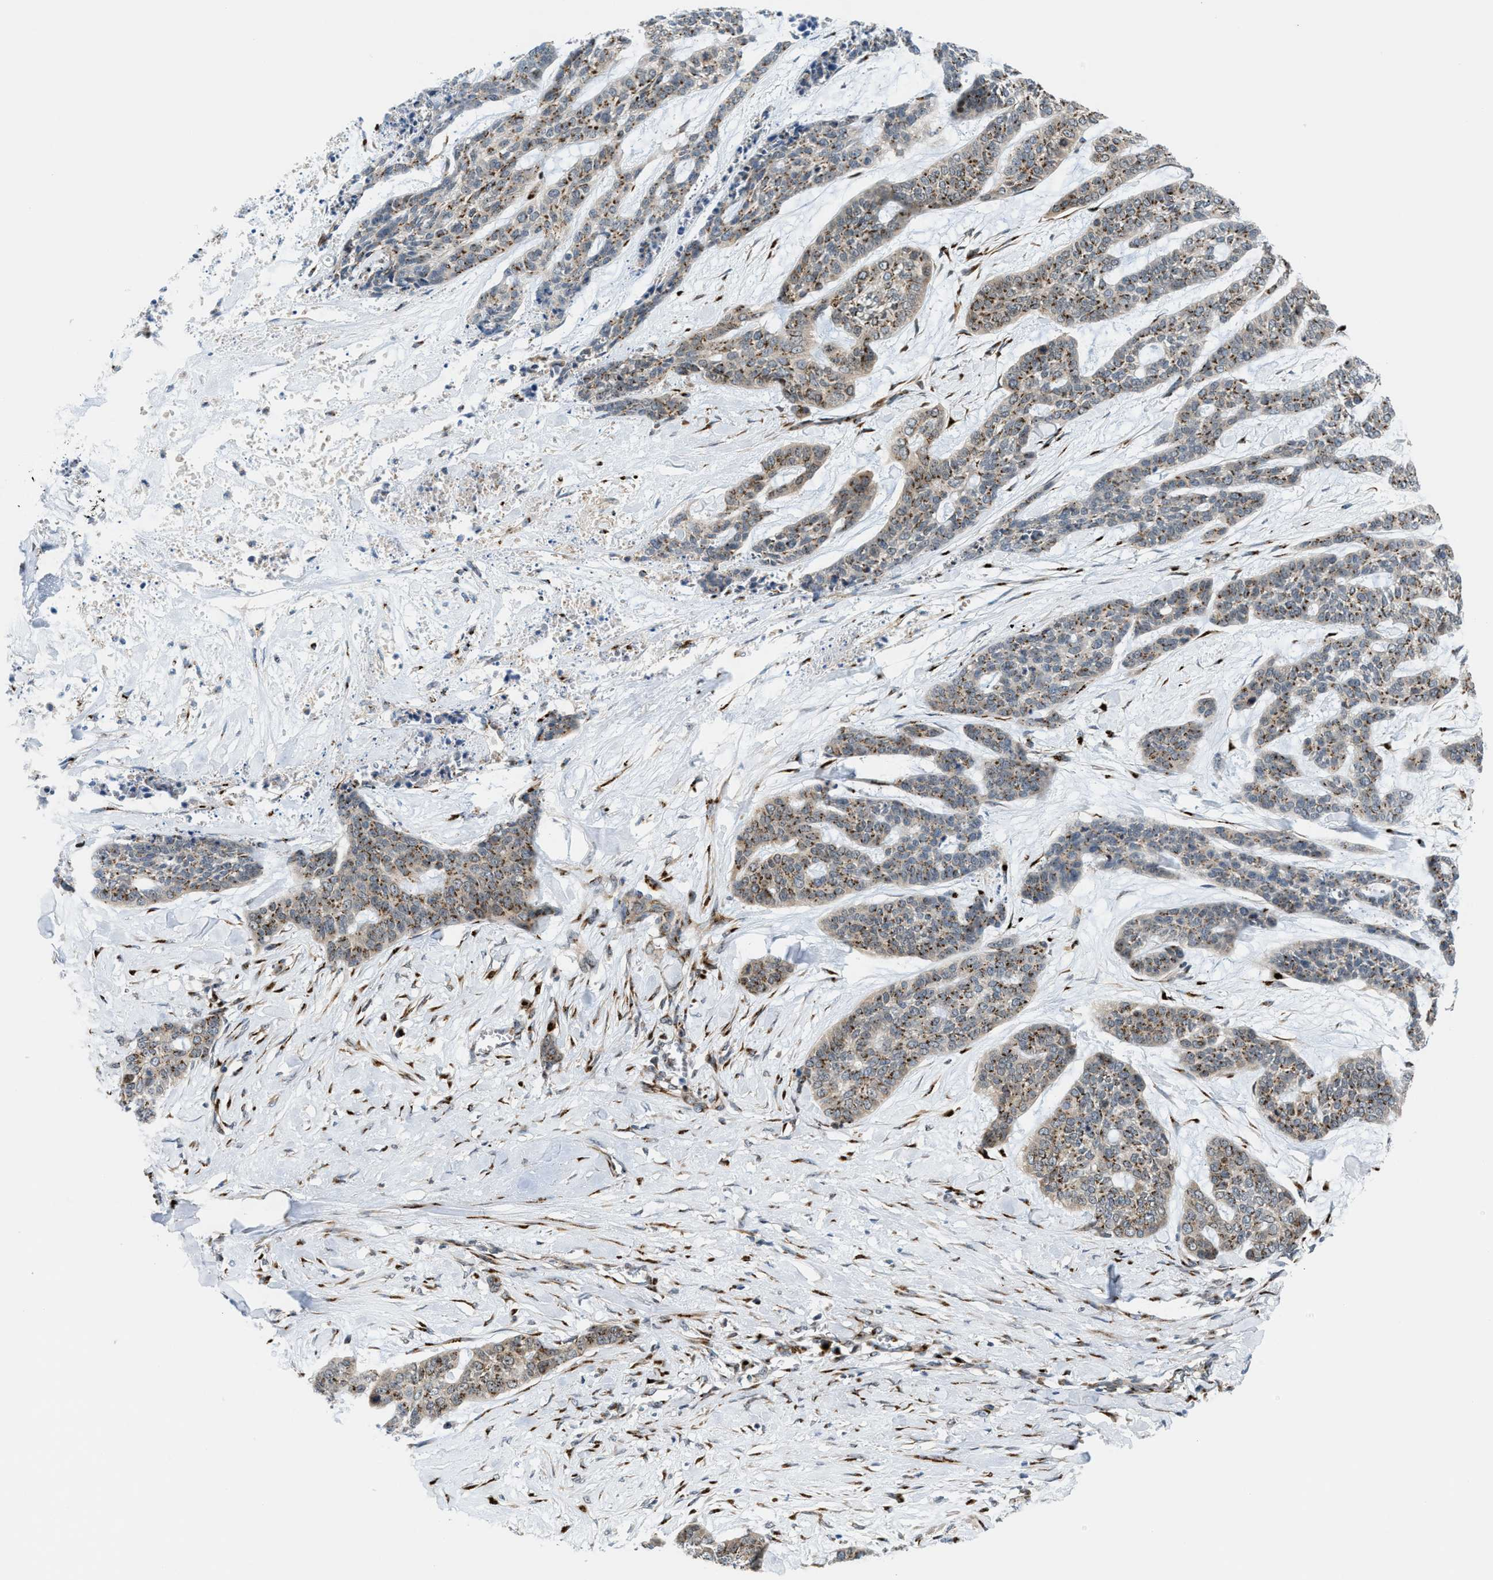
{"staining": {"intensity": "weak", "quantity": ">75%", "location": "cytoplasmic/membranous"}, "tissue": "skin cancer", "cell_type": "Tumor cells", "image_type": "cancer", "snomed": [{"axis": "morphology", "description": "Basal cell carcinoma"}, {"axis": "topography", "description": "Skin"}], "caption": "Basal cell carcinoma (skin) stained for a protein (brown) demonstrates weak cytoplasmic/membranous positive staining in approximately >75% of tumor cells.", "gene": "SLC38A10", "patient": {"sex": "female", "age": 64}}